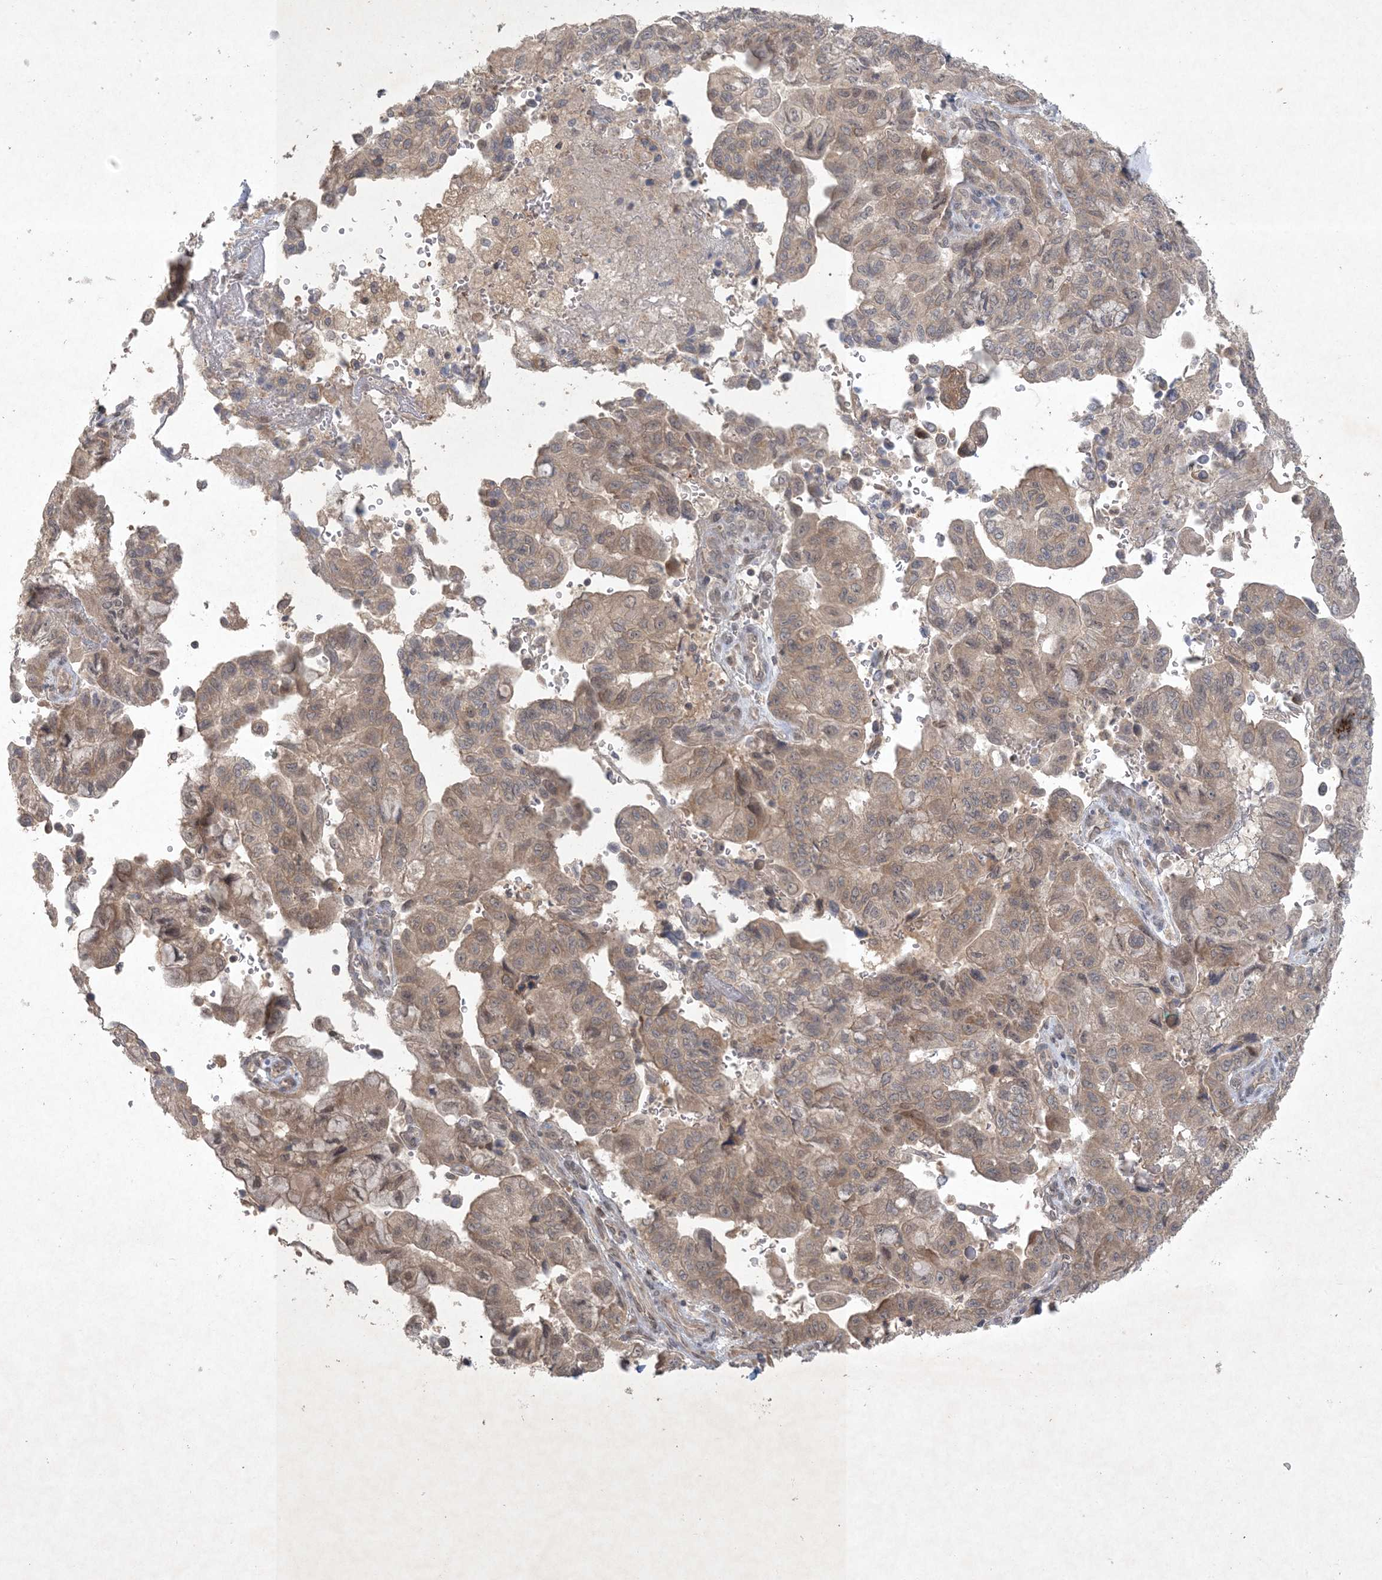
{"staining": {"intensity": "weak", "quantity": ">75%", "location": "cytoplasmic/membranous"}, "tissue": "pancreatic cancer", "cell_type": "Tumor cells", "image_type": "cancer", "snomed": [{"axis": "morphology", "description": "Adenocarcinoma, NOS"}, {"axis": "topography", "description": "Pancreas"}], "caption": "The histopathology image reveals immunohistochemical staining of pancreatic adenocarcinoma. There is weak cytoplasmic/membranous positivity is identified in about >75% of tumor cells. The staining is performed using DAB (3,3'-diaminobenzidine) brown chromogen to label protein expression. The nuclei are counter-stained blue using hematoxylin.", "gene": "NRBP2", "patient": {"sex": "male", "age": 51}}